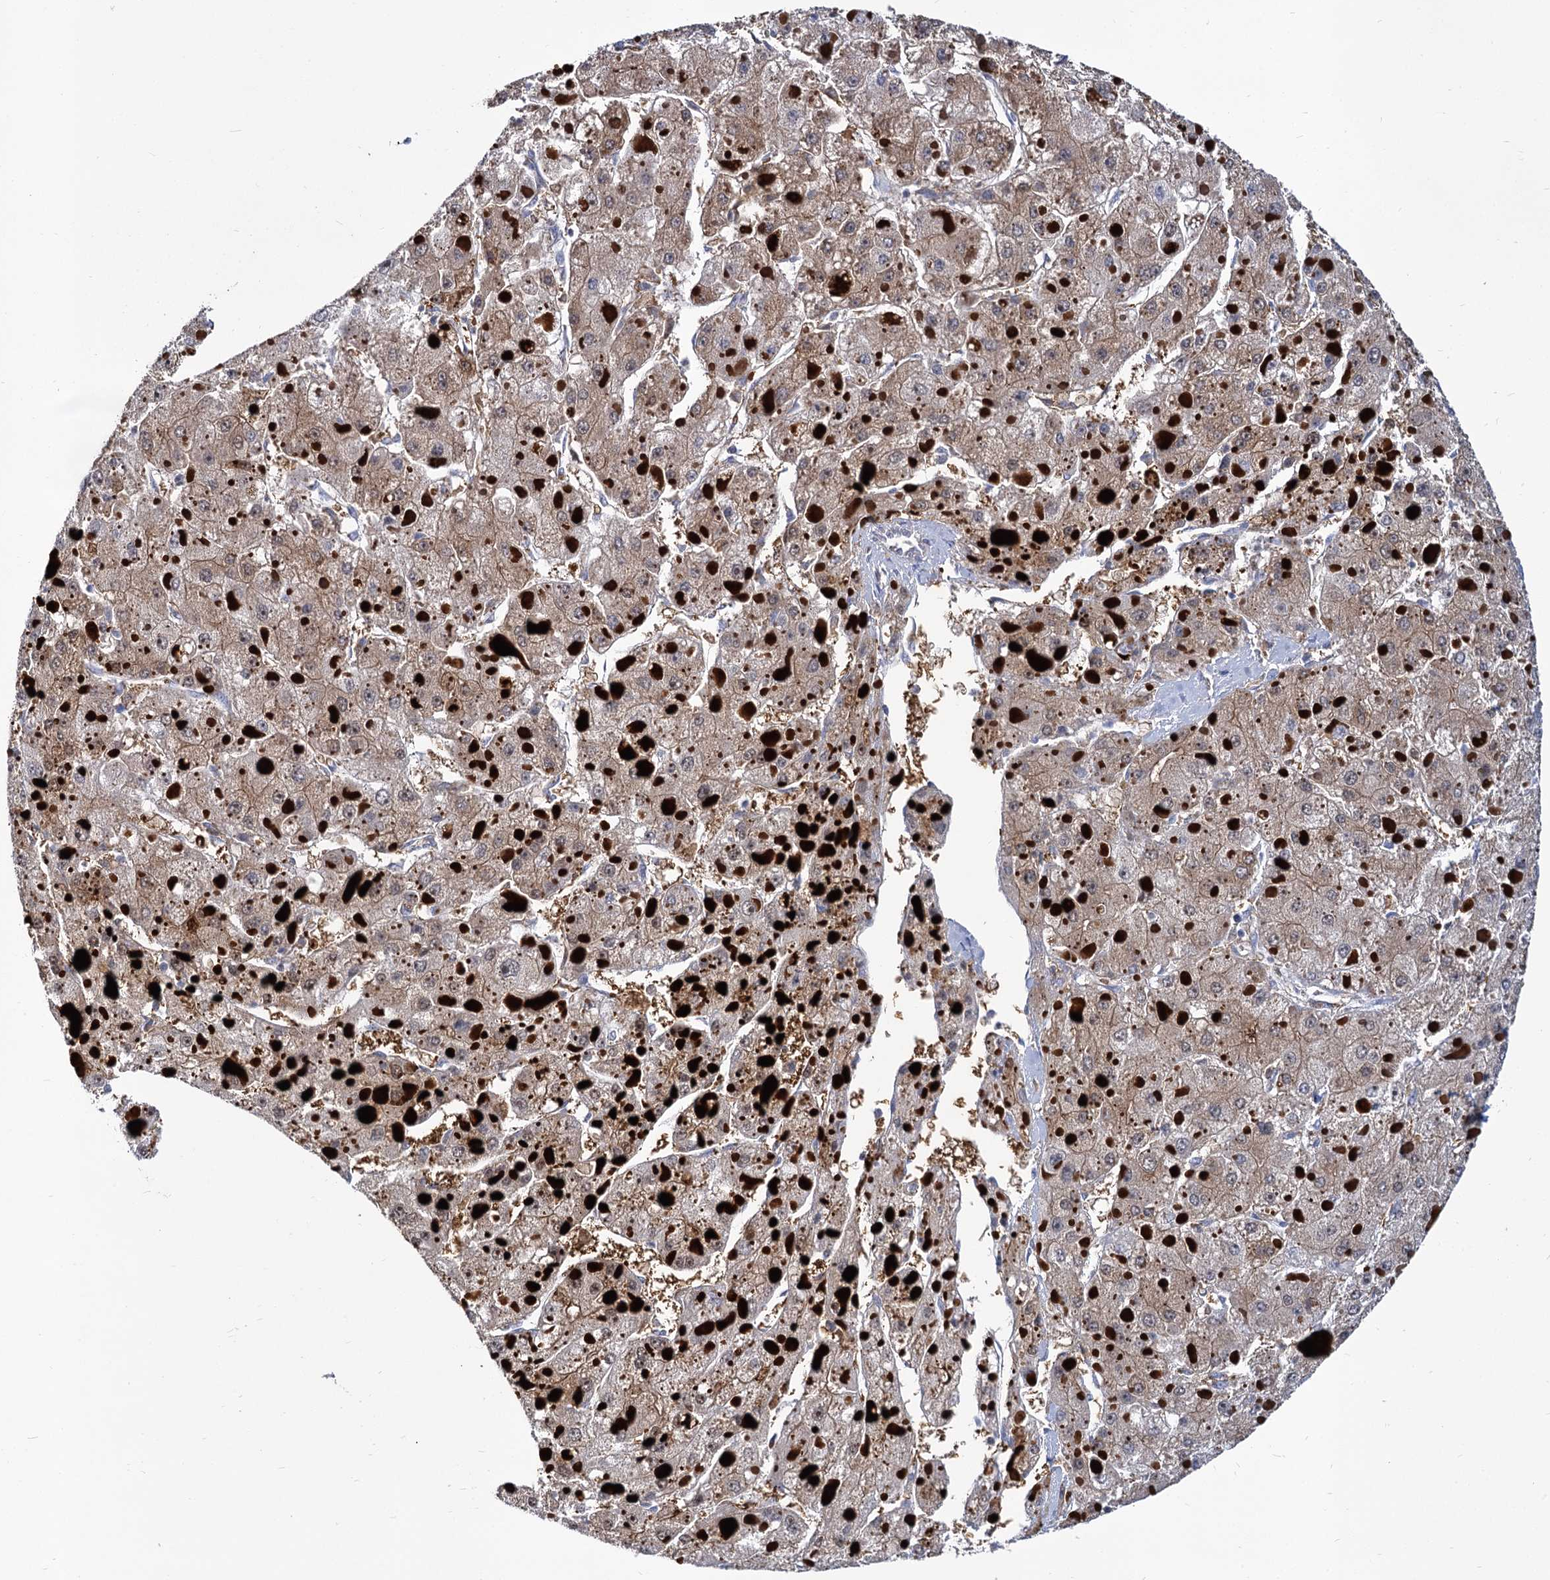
{"staining": {"intensity": "weak", "quantity": ">75%", "location": "cytoplasmic/membranous"}, "tissue": "liver cancer", "cell_type": "Tumor cells", "image_type": "cancer", "snomed": [{"axis": "morphology", "description": "Carcinoma, Hepatocellular, NOS"}, {"axis": "topography", "description": "Liver"}], "caption": "Immunohistochemistry photomicrograph of neoplastic tissue: human liver cancer (hepatocellular carcinoma) stained using immunohistochemistry exhibits low levels of weak protein expression localized specifically in the cytoplasmic/membranous of tumor cells, appearing as a cytoplasmic/membranous brown color.", "gene": "GCLC", "patient": {"sex": "female", "age": 73}}